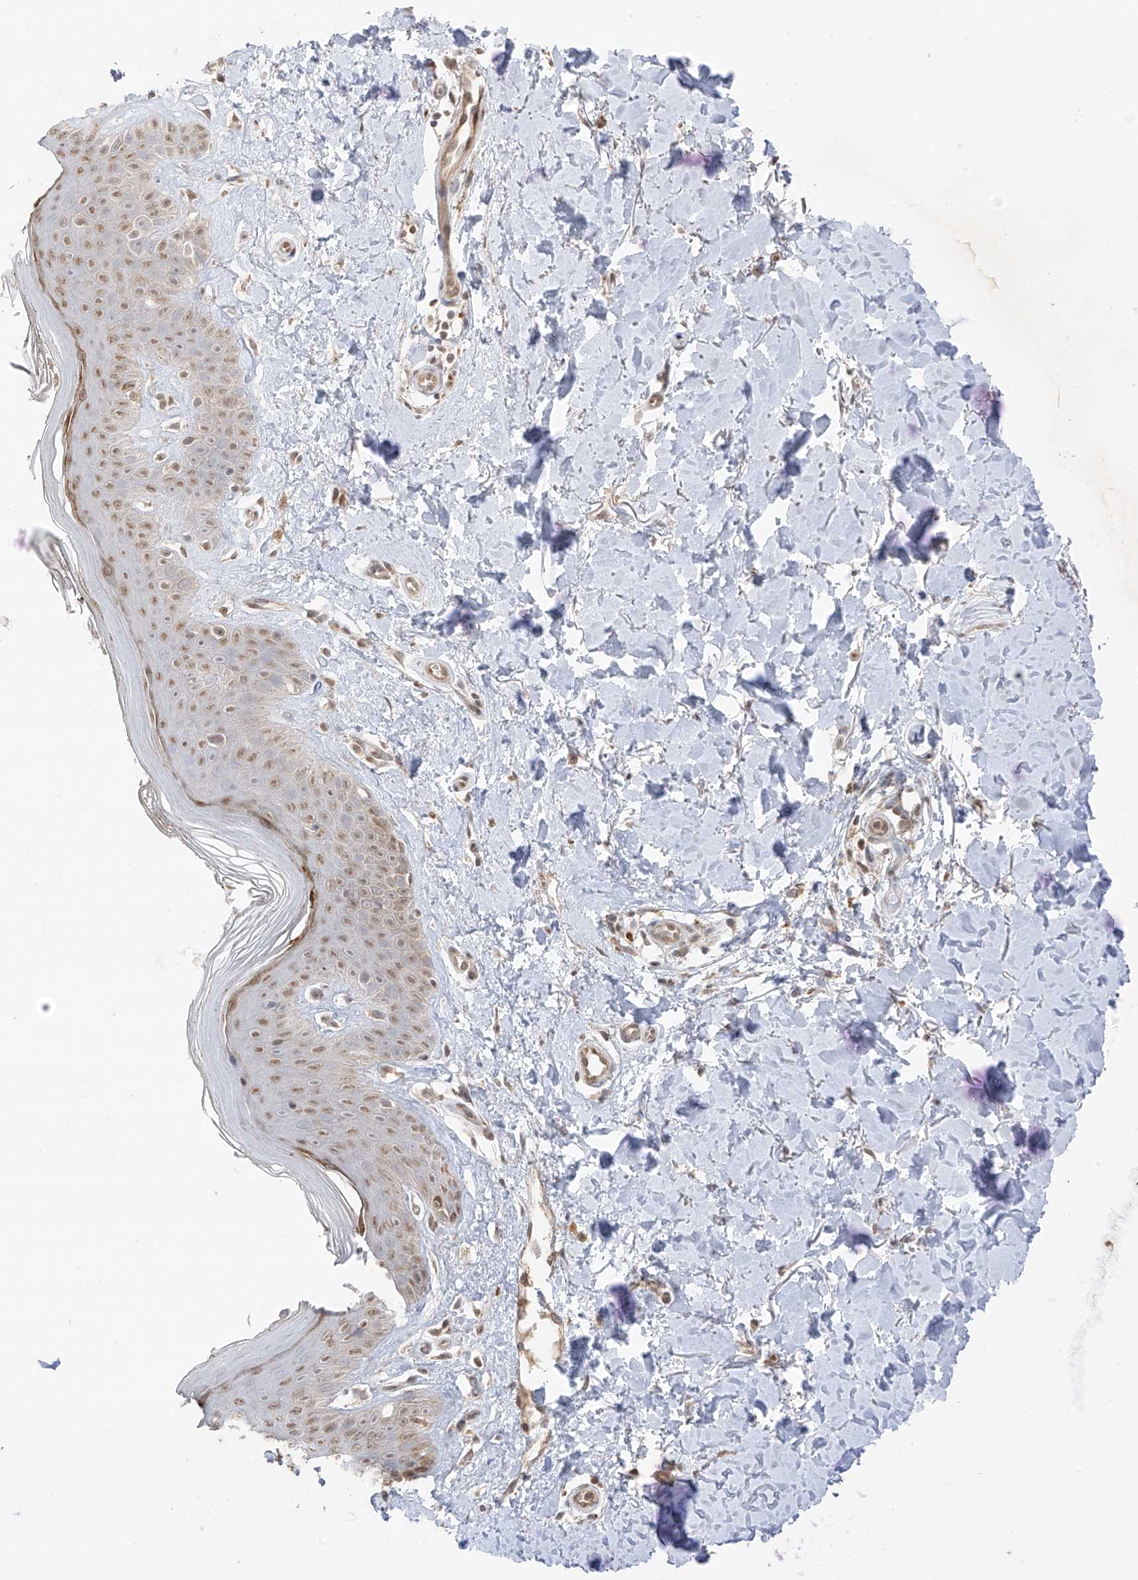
{"staining": {"intensity": "strong", "quantity": ">75%", "location": "cytoplasmic/membranous"}, "tissue": "skin", "cell_type": "Fibroblasts", "image_type": "normal", "snomed": [{"axis": "morphology", "description": "Normal tissue, NOS"}, {"axis": "topography", "description": "Skin"}], "caption": "High-magnification brightfield microscopy of unremarkable skin stained with DAB (3,3'-diaminobenzidine) (brown) and counterstained with hematoxylin (blue). fibroblasts exhibit strong cytoplasmic/membranous expression is seen in approximately>75% of cells. (Brightfield microscopy of DAB IHC at high magnification).", "gene": "N4BP3", "patient": {"sex": "female", "age": 64}}